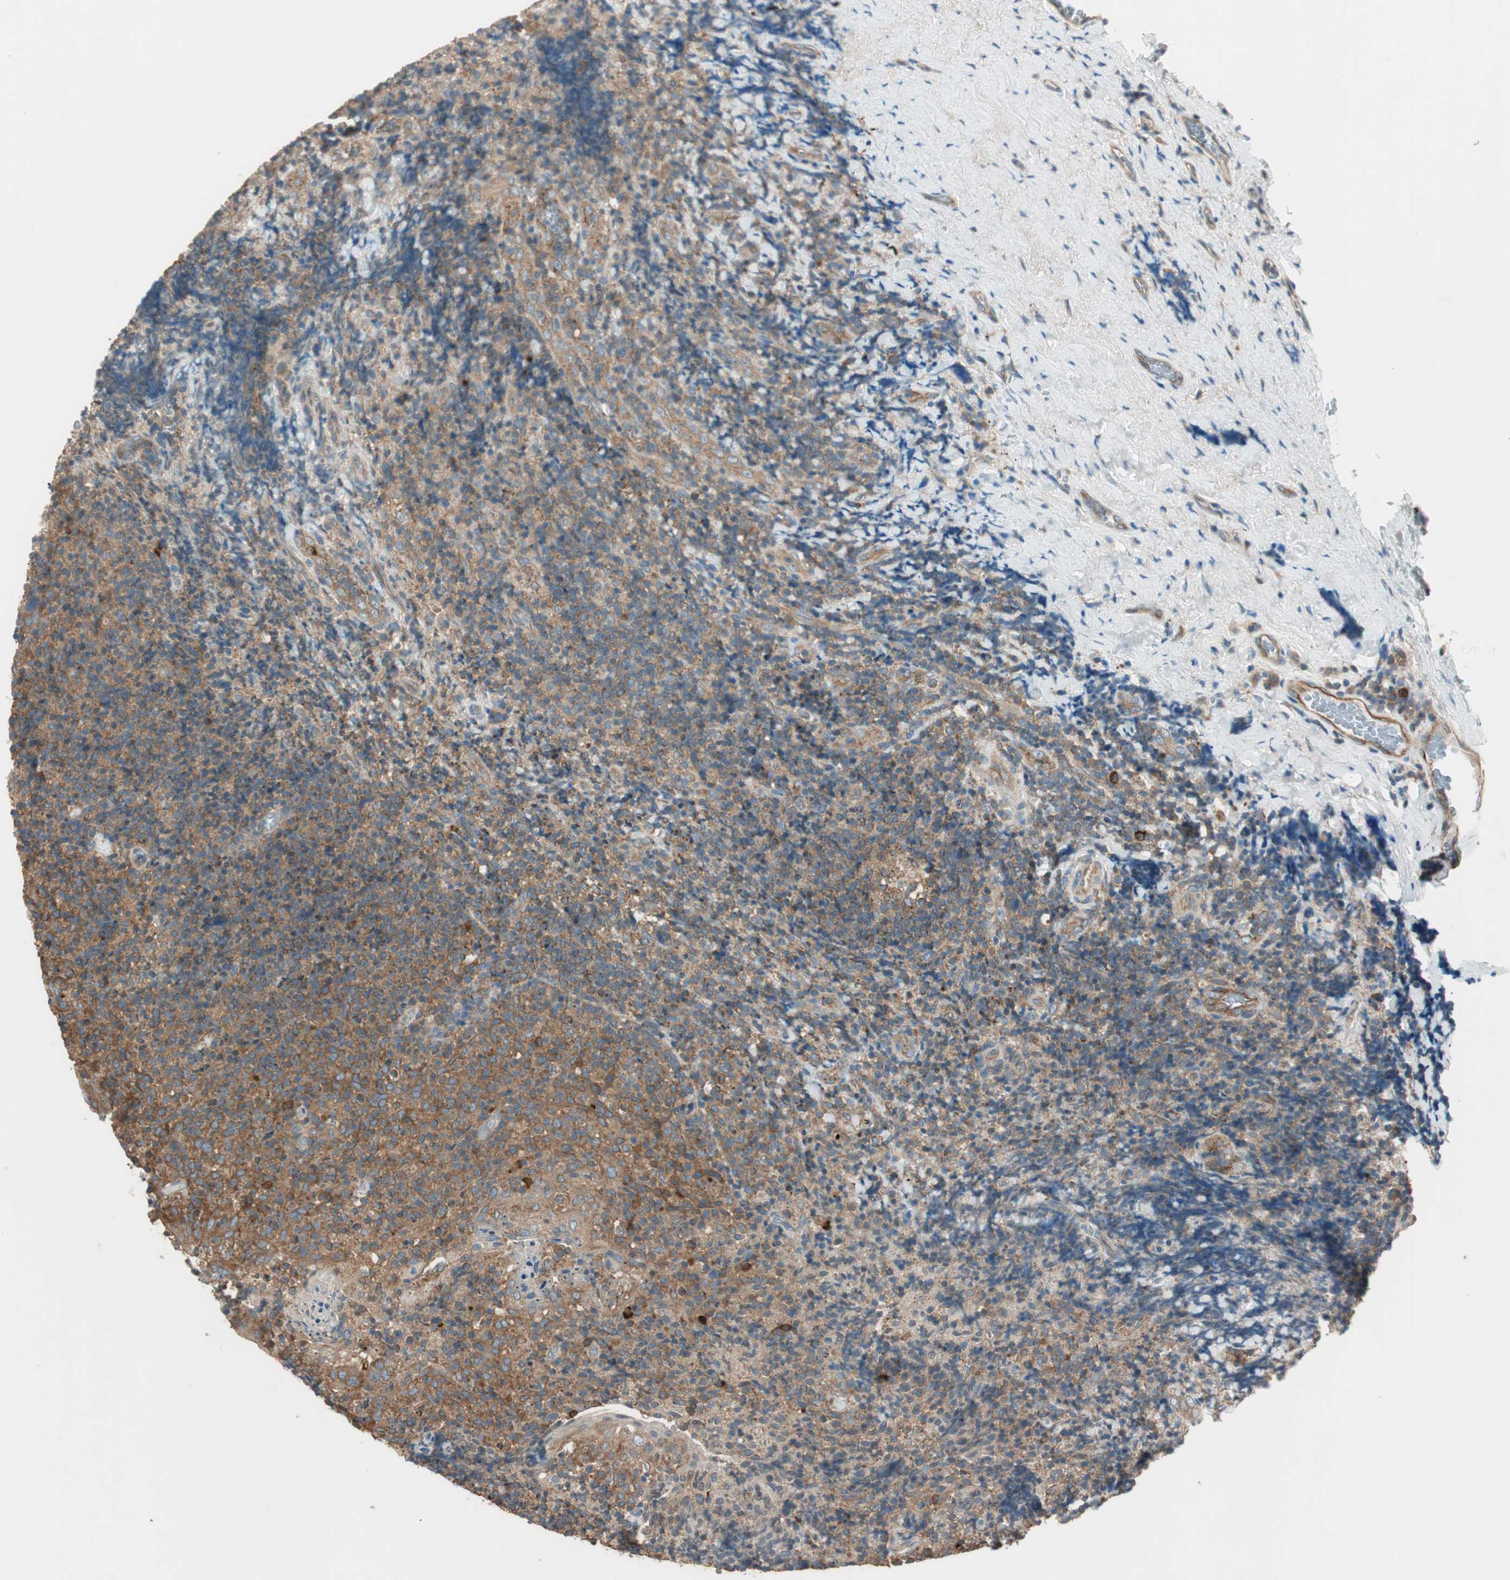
{"staining": {"intensity": "moderate", "quantity": ">75%", "location": "cytoplasmic/membranous"}, "tissue": "lymphoma", "cell_type": "Tumor cells", "image_type": "cancer", "snomed": [{"axis": "morphology", "description": "Malignant lymphoma, non-Hodgkin's type, High grade"}, {"axis": "topography", "description": "Tonsil"}], "caption": "Immunohistochemical staining of human high-grade malignant lymphoma, non-Hodgkin's type demonstrates medium levels of moderate cytoplasmic/membranous protein staining in about >75% of tumor cells.", "gene": "CC2D1A", "patient": {"sex": "female", "age": 36}}